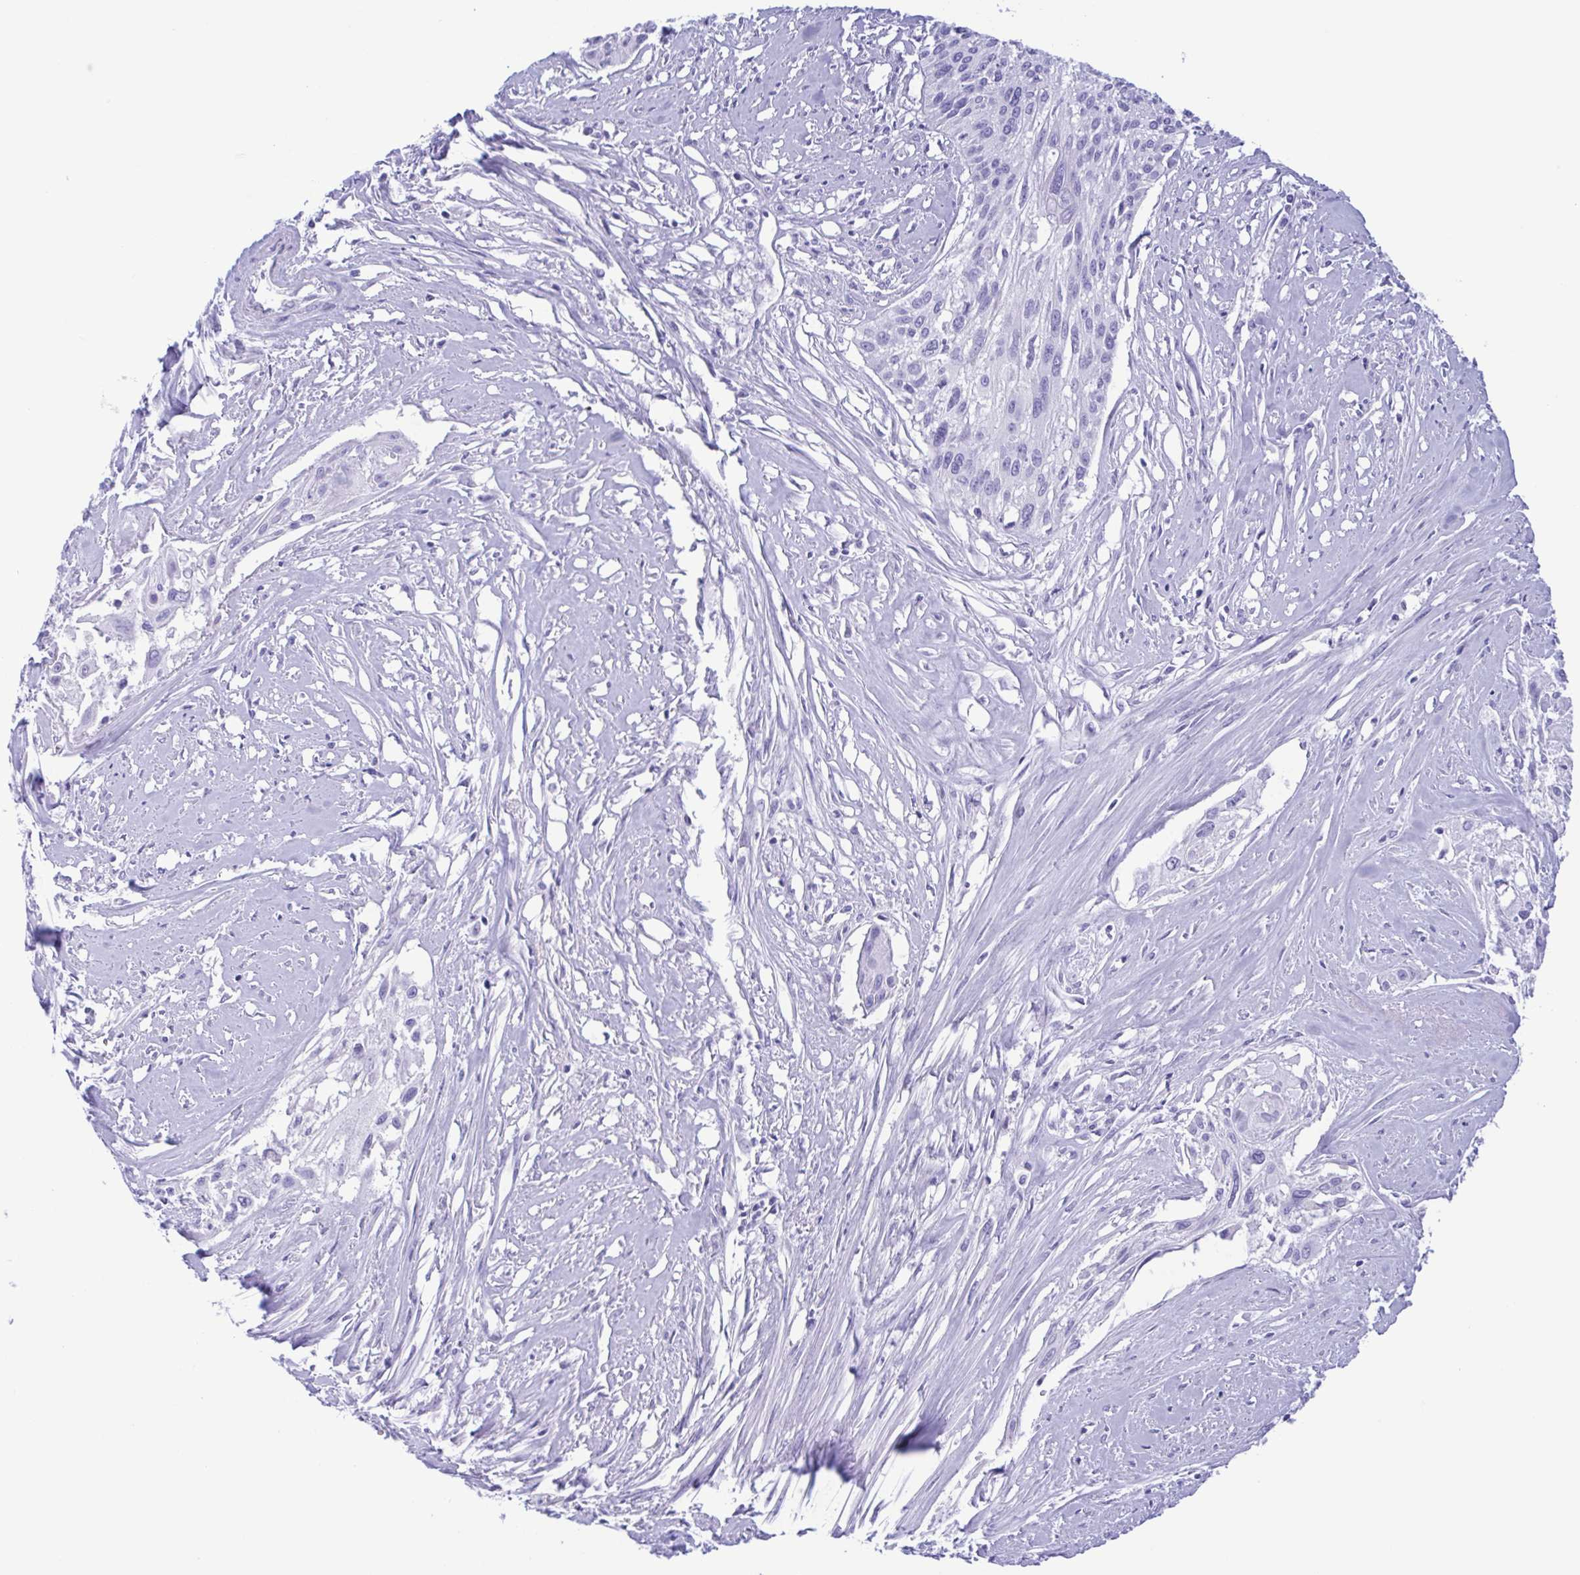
{"staining": {"intensity": "negative", "quantity": "none", "location": "none"}, "tissue": "cervical cancer", "cell_type": "Tumor cells", "image_type": "cancer", "snomed": [{"axis": "morphology", "description": "Squamous cell carcinoma, NOS"}, {"axis": "topography", "description": "Cervix"}], "caption": "A micrograph of human cervical cancer is negative for staining in tumor cells.", "gene": "TSPY2", "patient": {"sex": "female", "age": 49}}